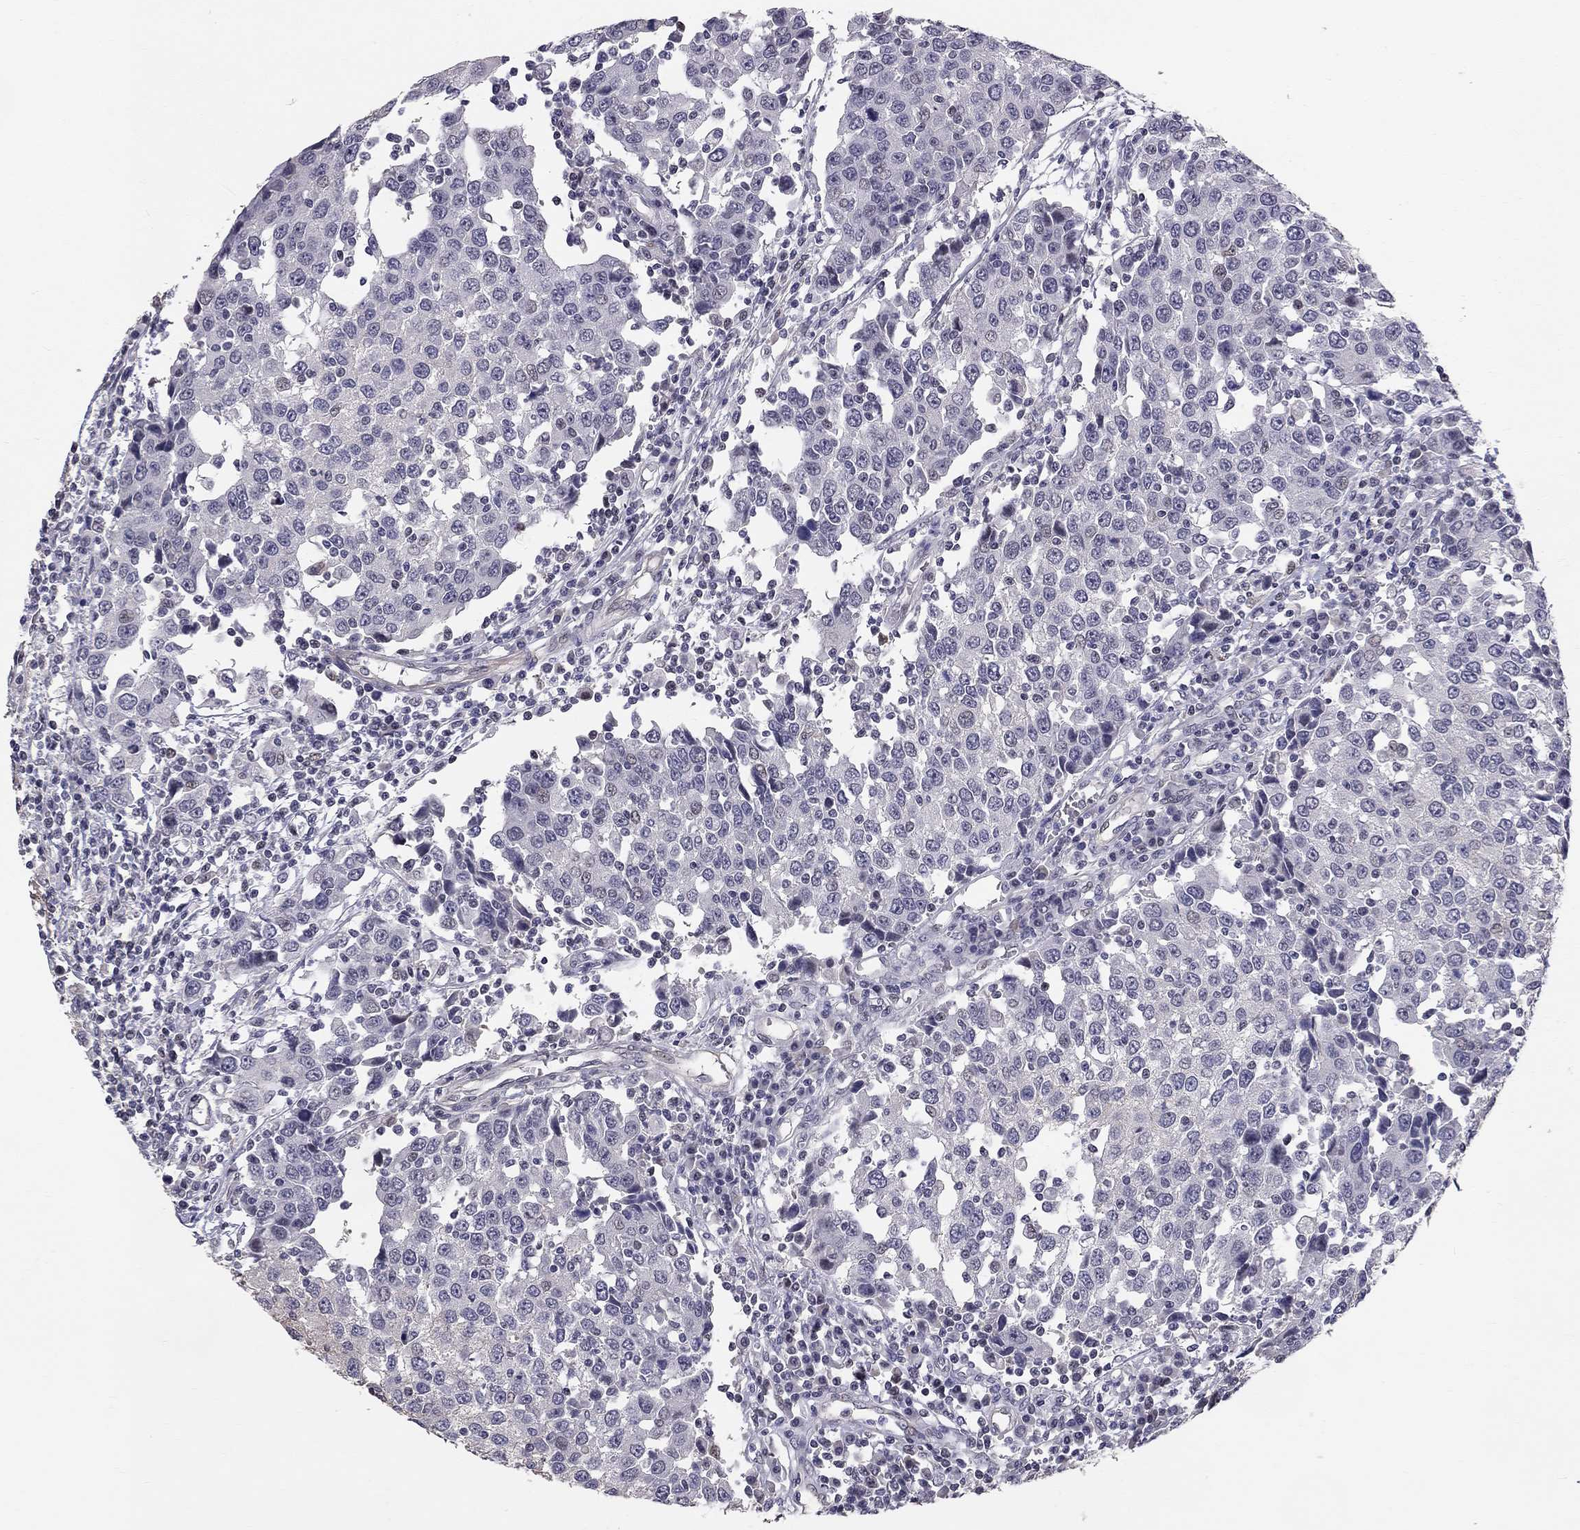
{"staining": {"intensity": "negative", "quantity": "none", "location": "none"}, "tissue": "urothelial cancer", "cell_type": "Tumor cells", "image_type": "cancer", "snomed": [{"axis": "morphology", "description": "Urothelial carcinoma, High grade"}, {"axis": "topography", "description": "Urinary bladder"}], "caption": "This photomicrograph is of high-grade urothelial carcinoma stained with immunohistochemistry to label a protein in brown with the nuclei are counter-stained blue. There is no expression in tumor cells.", "gene": "GJB4", "patient": {"sex": "female", "age": 85}}